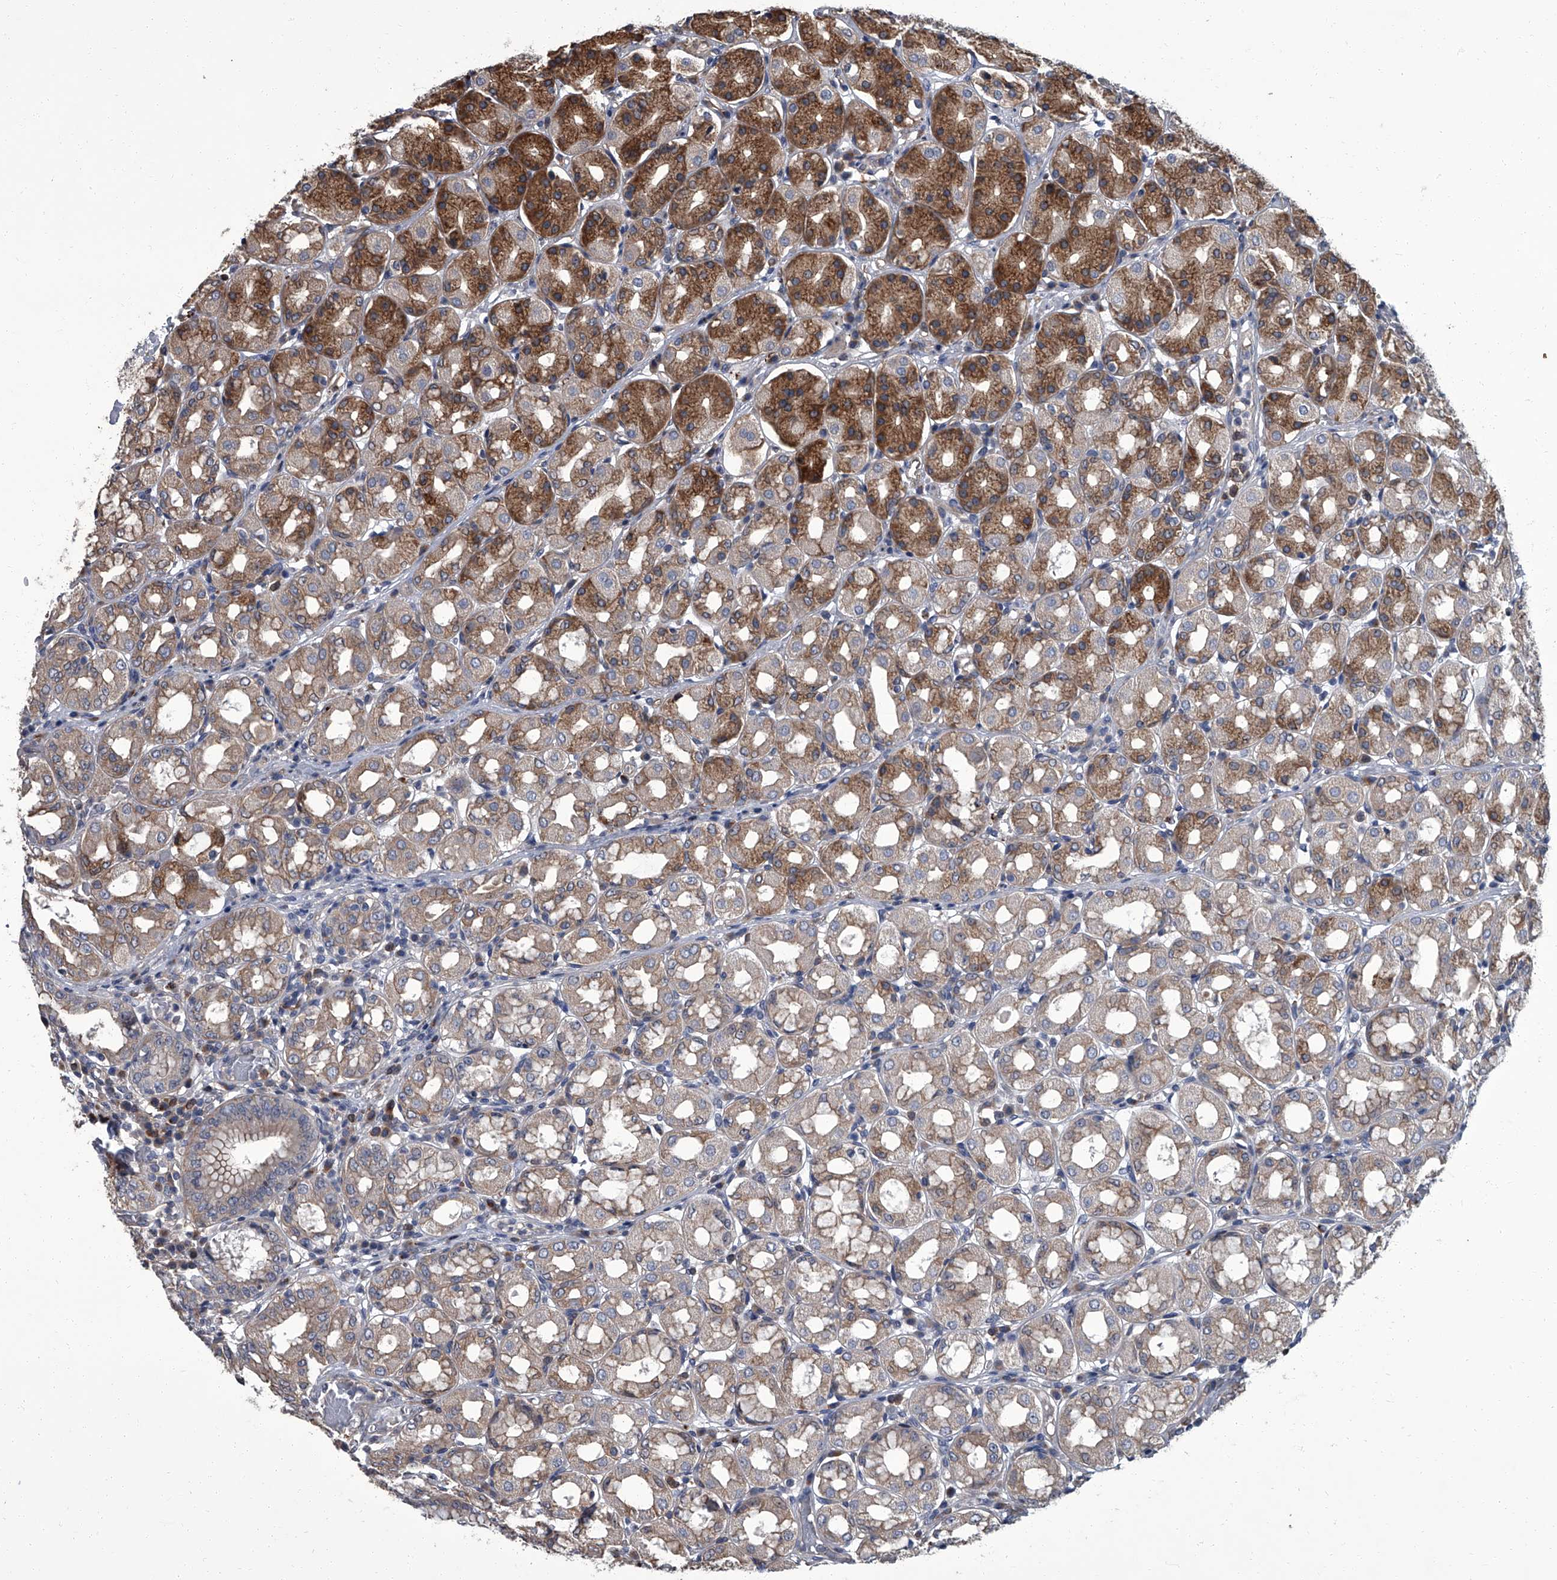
{"staining": {"intensity": "strong", "quantity": "25%-75%", "location": "cytoplasmic/membranous"}, "tissue": "stomach", "cell_type": "Glandular cells", "image_type": "normal", "snomed": [{"axis": "morphology", "description": "Normal tissue, NOS"}, {"axis": "topography", "description": "Stomach"}, {"axis": "topography", "description": "Stomach, lower"}], "caption": "Human stomach stained for a protein (brown) reveals strong cytoplasmic/membranous positive staining in about 25%-75% of glandular cells.", "gene": "SIRT4", "patient": {"sex": "female", "age": 56}}